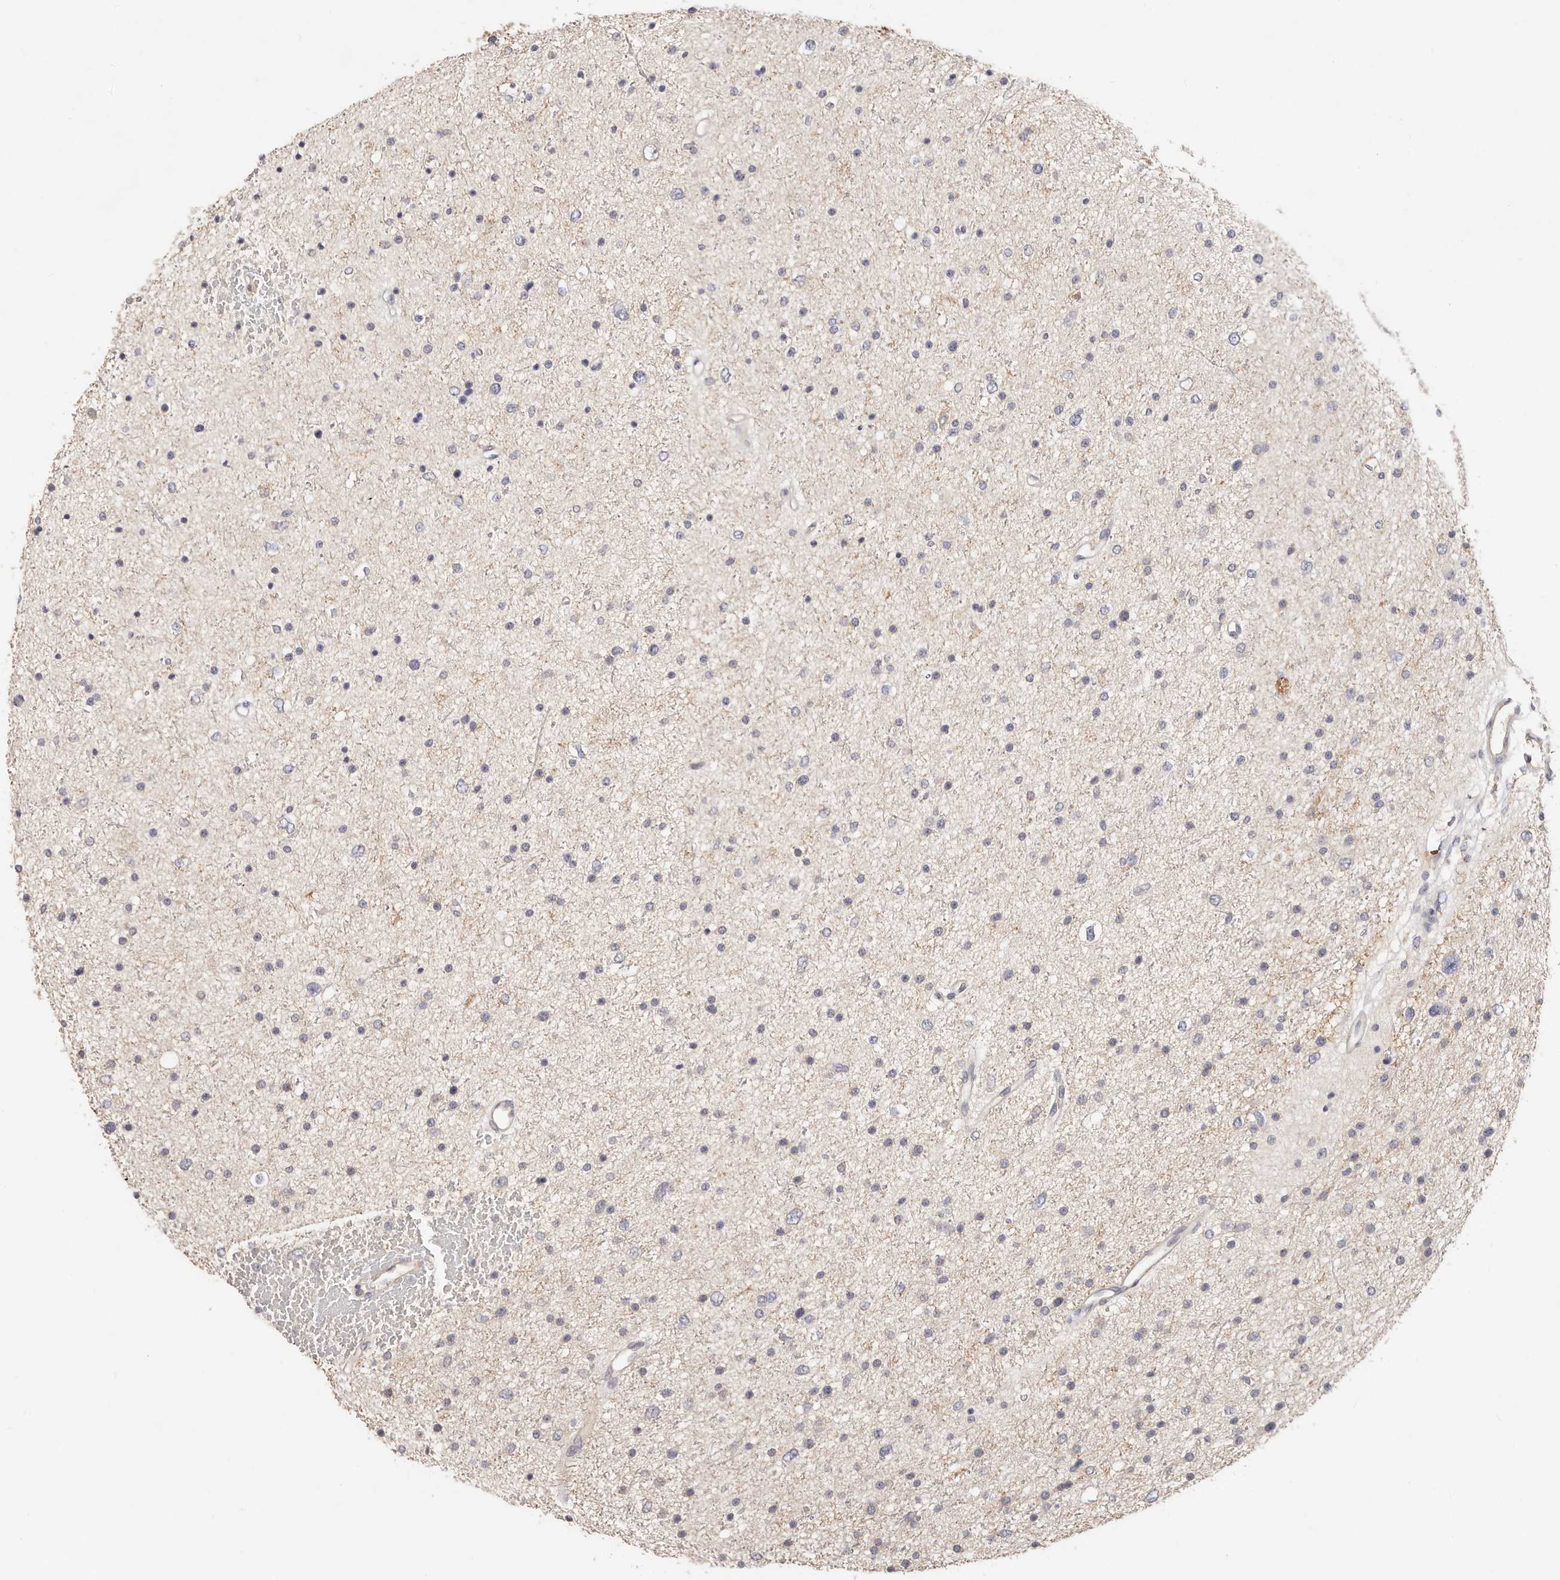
{"staining": {"intensity": "negative", "quantity": "none", "location": "none"}, "tissue": "glioma", "cell_type": "Tumor cells", "image_type": "cancer", "snomed": [{"axis": "morphology", "description": "Glioma, malignant, Low grade"}, {"axis": "topography", "description": "Brain"}], "caption": "Protein analysis of malignant low-grade glioma demonstrates no significant expression in tumor cells.", "gene": "CXADR", "patient": {"sex": "female", "age": 37}}